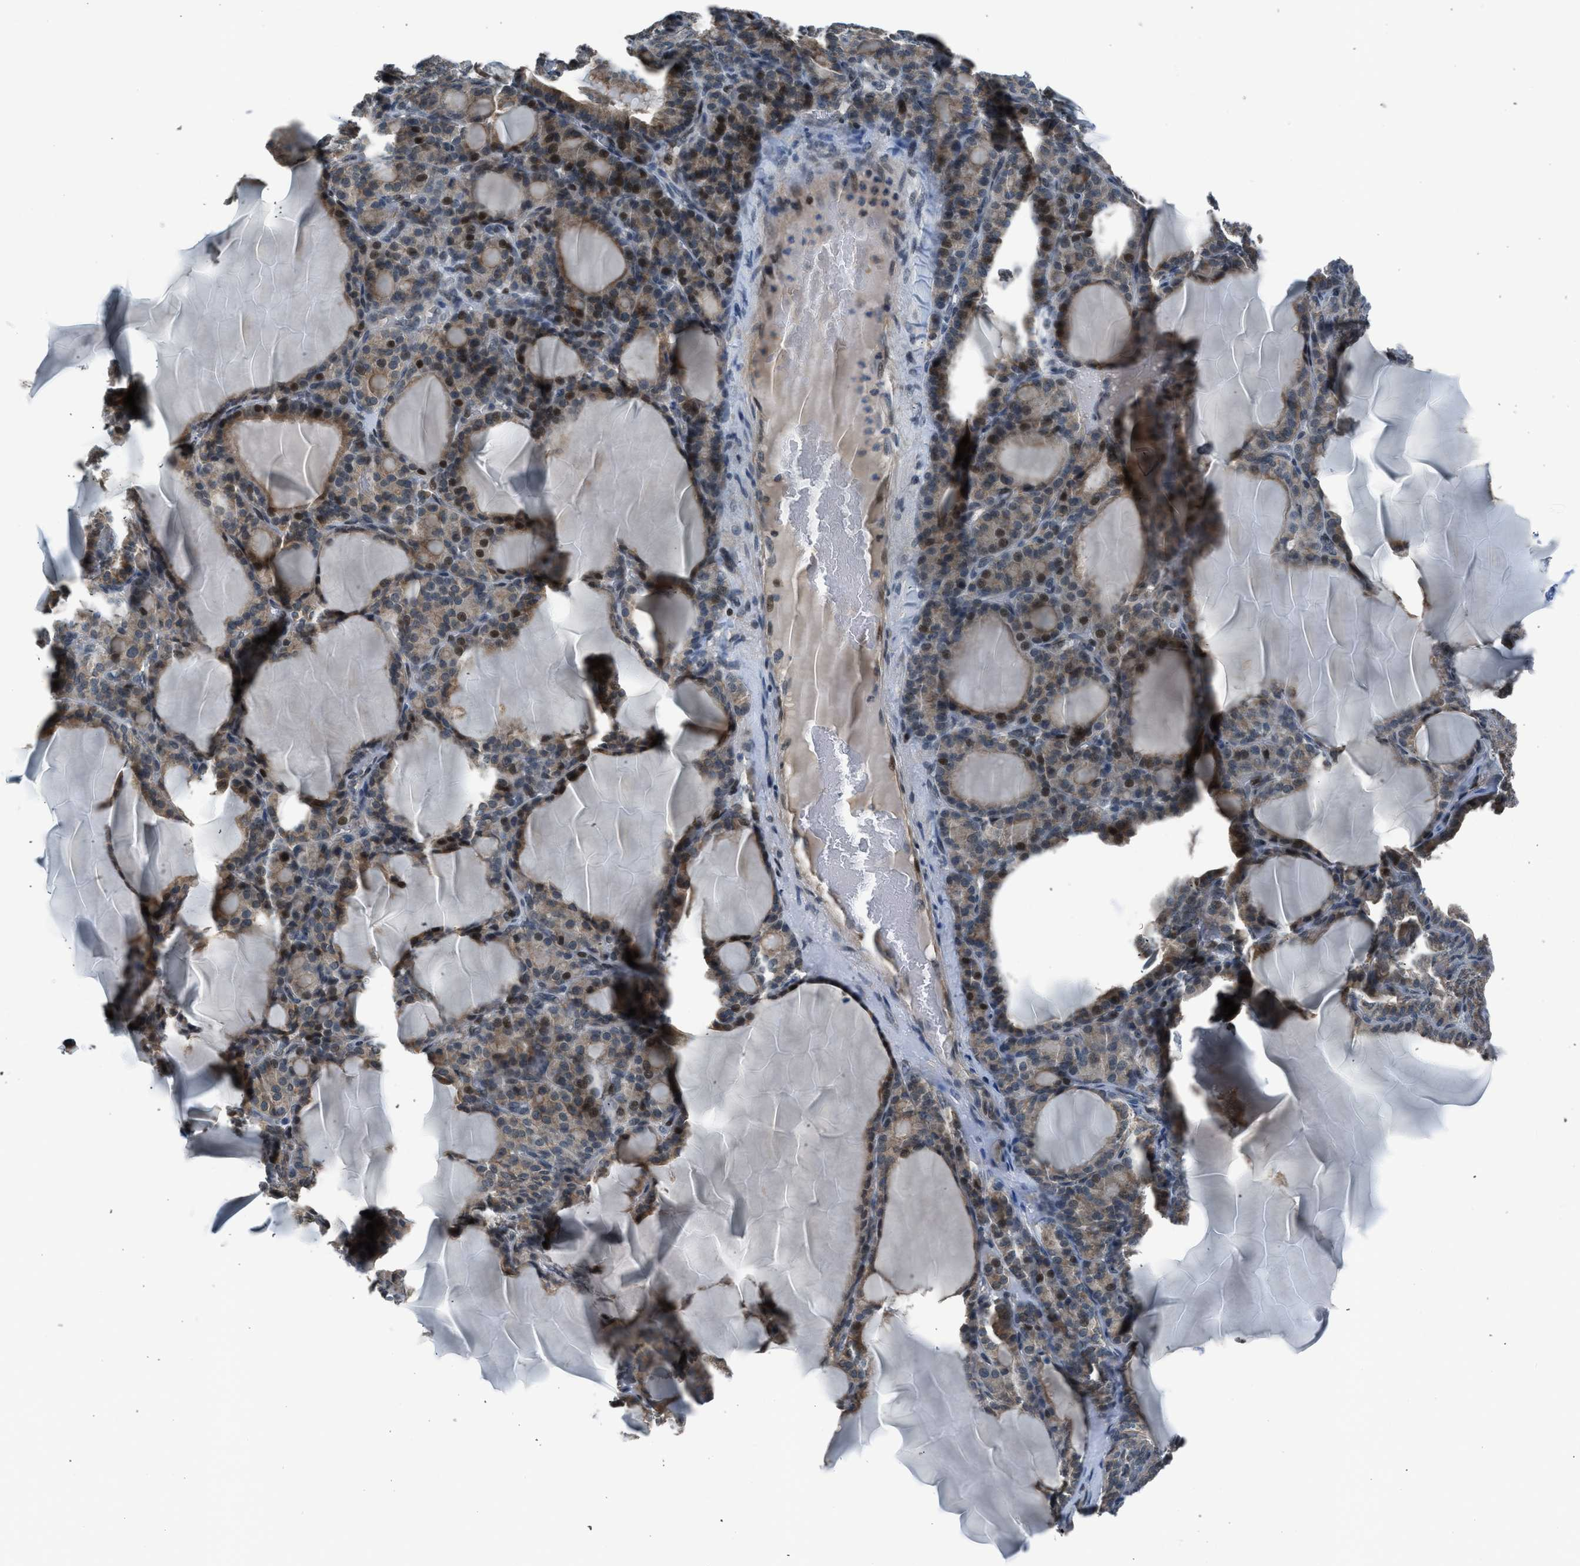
{"staining": {"intensity": "weak", "quantity": ">75%", "location": "cytoplasmic/membranous,nuclear"}, "tissue": "thyroid gland", "cell_type": "Glandular cells", "image_type": "normal", "snomed": [{"axis": "morphology", "description": "Normal tissue, NOS"}, {"axis": "topography", "description": "Thyroid gland"}], "caption": "Glandular cells reveal low levels of weak cytoplasmic/membranous,nuclear positivity in about >75% of cells in normal human thyroid gland. Immunohistochemistry stains the protein of interest in brown and the nuclei are stained blue.", "gene": "LMLN", "patient": {"sex": "female", "age": 28}}